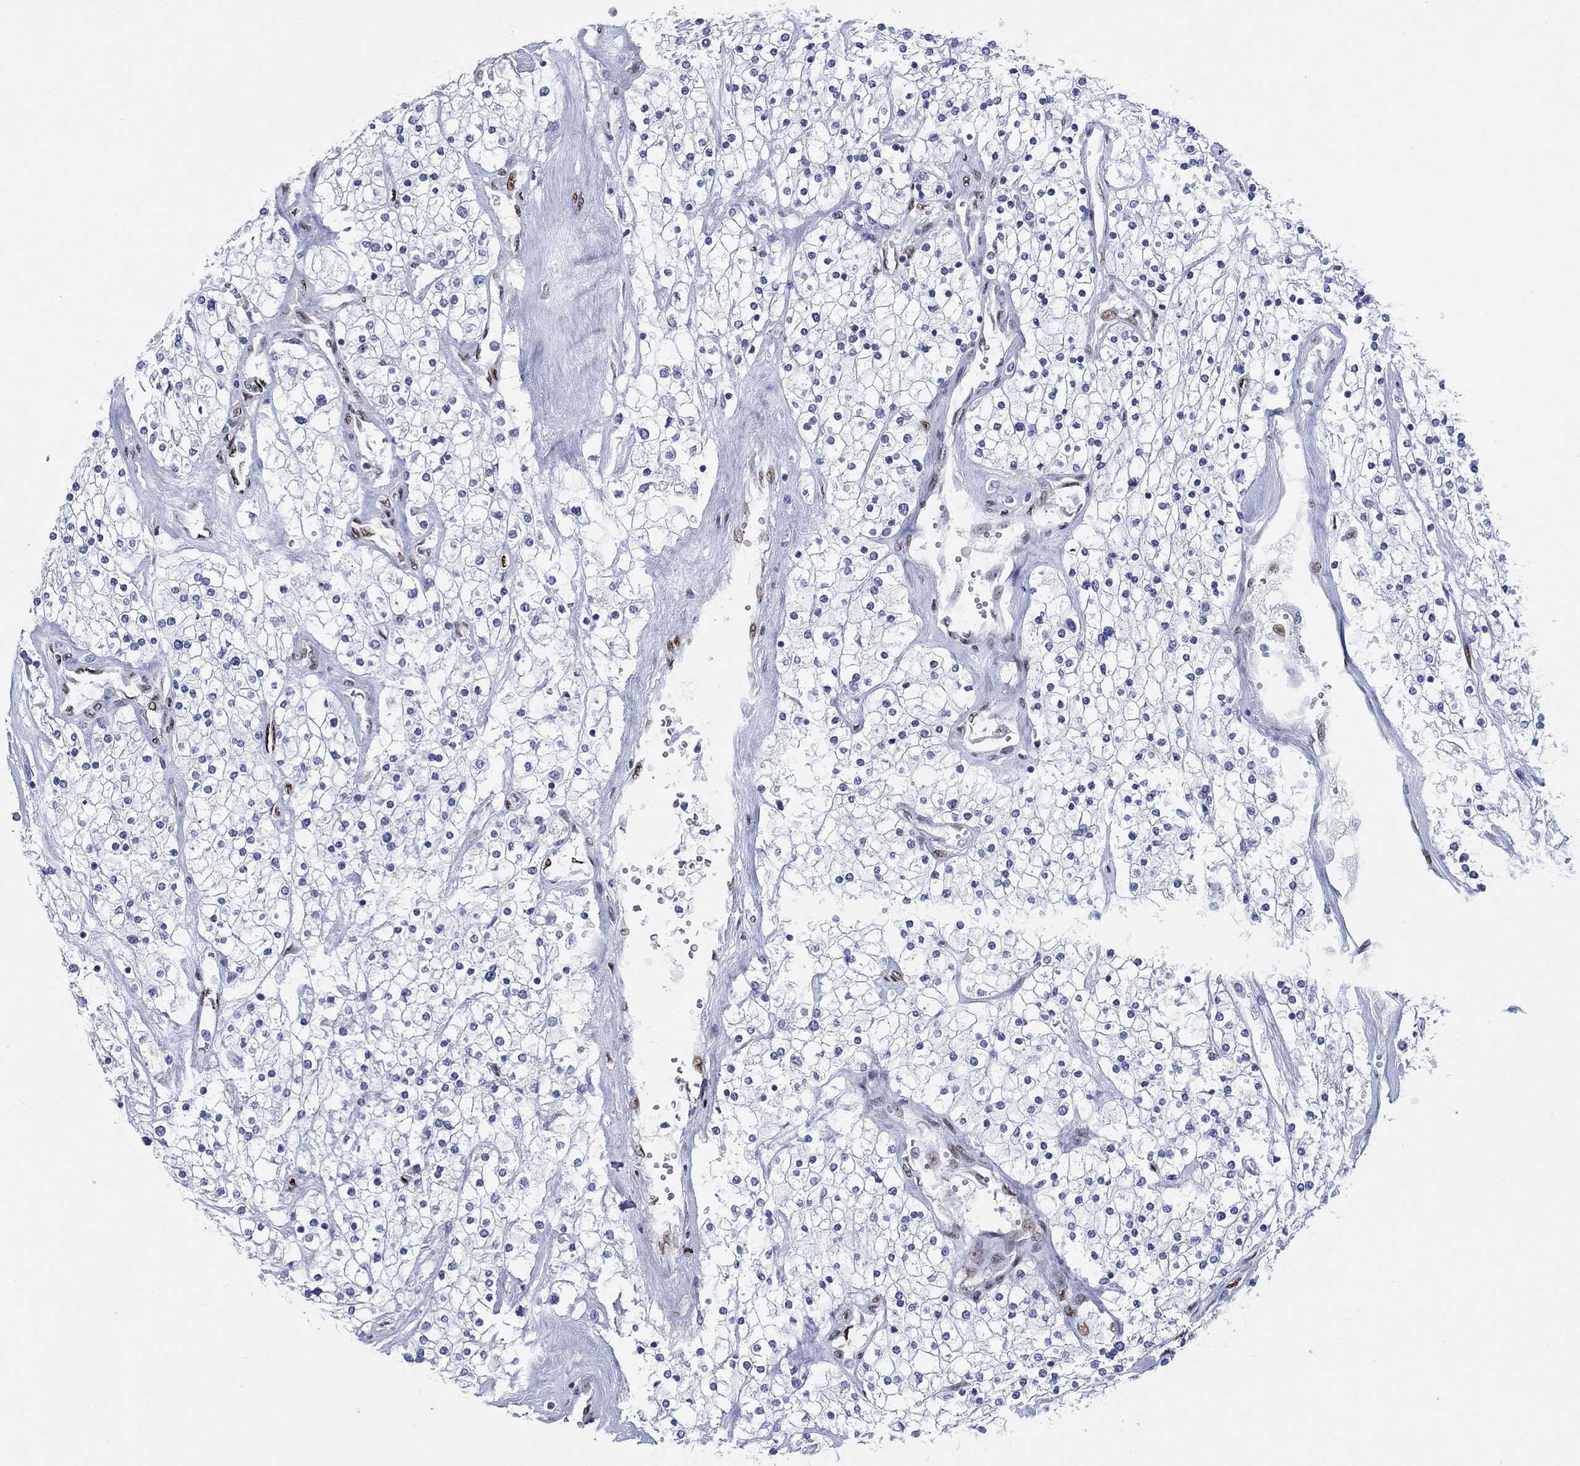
{"staining": {"intensity": "negative", "quantity": "none", "location": "none"}, "tissue": "renal cancer", "cell_type": "Tumor cells", "image_type": "cancer", "snomed": [{"axis": "morphology", "description": "Adenocarcinoma, NOS"}, {"axis": "topography", "description": "Kidney"}], "caption": "This is a image of immunohistochemistry staining of renal cancer (adenocarcinoma), which shows no expression in tumor cells.", "gene": "ZEB1", "patient": {"sex": "male", "age": 80}}